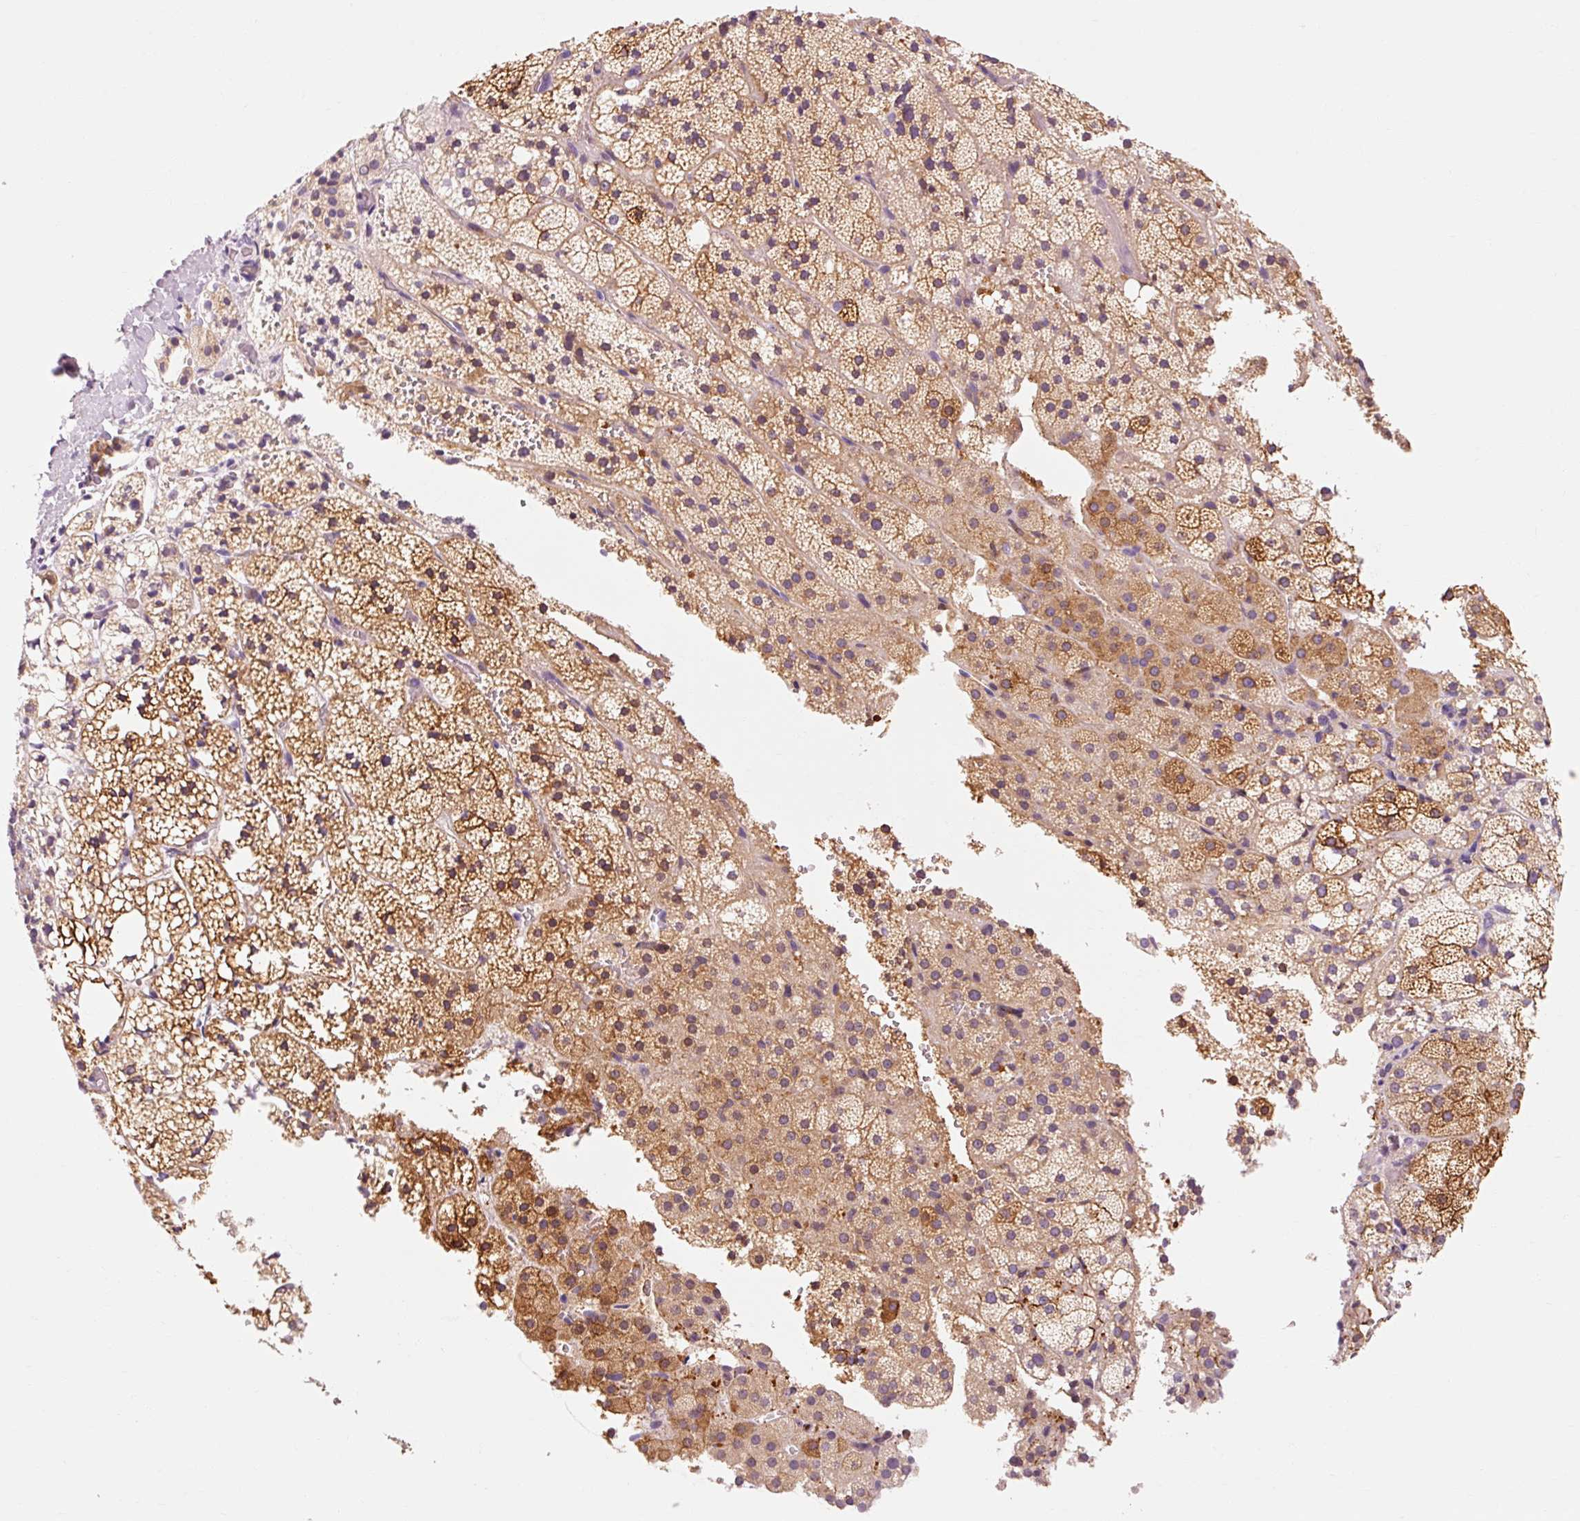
{"staining": {"intensity": "moderate", "quantity": ">75%", "location": "cytoplasmic/membranous"}, "tissue": "adrenal gland", "cell_type": "Glandular cells", "image_type": "normal", "snomed": [{"axis": "morphology", "description": "Normal tissue, NOS"}, {"axis": "topography", "description": "Adrenal gland"}], "caption": "DAB (3,3'-diaminobenzidine) immunohistochemical staining of normal human adrenal gland demonstrates moderate cytoplasmic/membranous protein positivity in about >75% of glandular cells.", "gene": "OR8K1", "patient": {"sex": "male", "age": 53}}